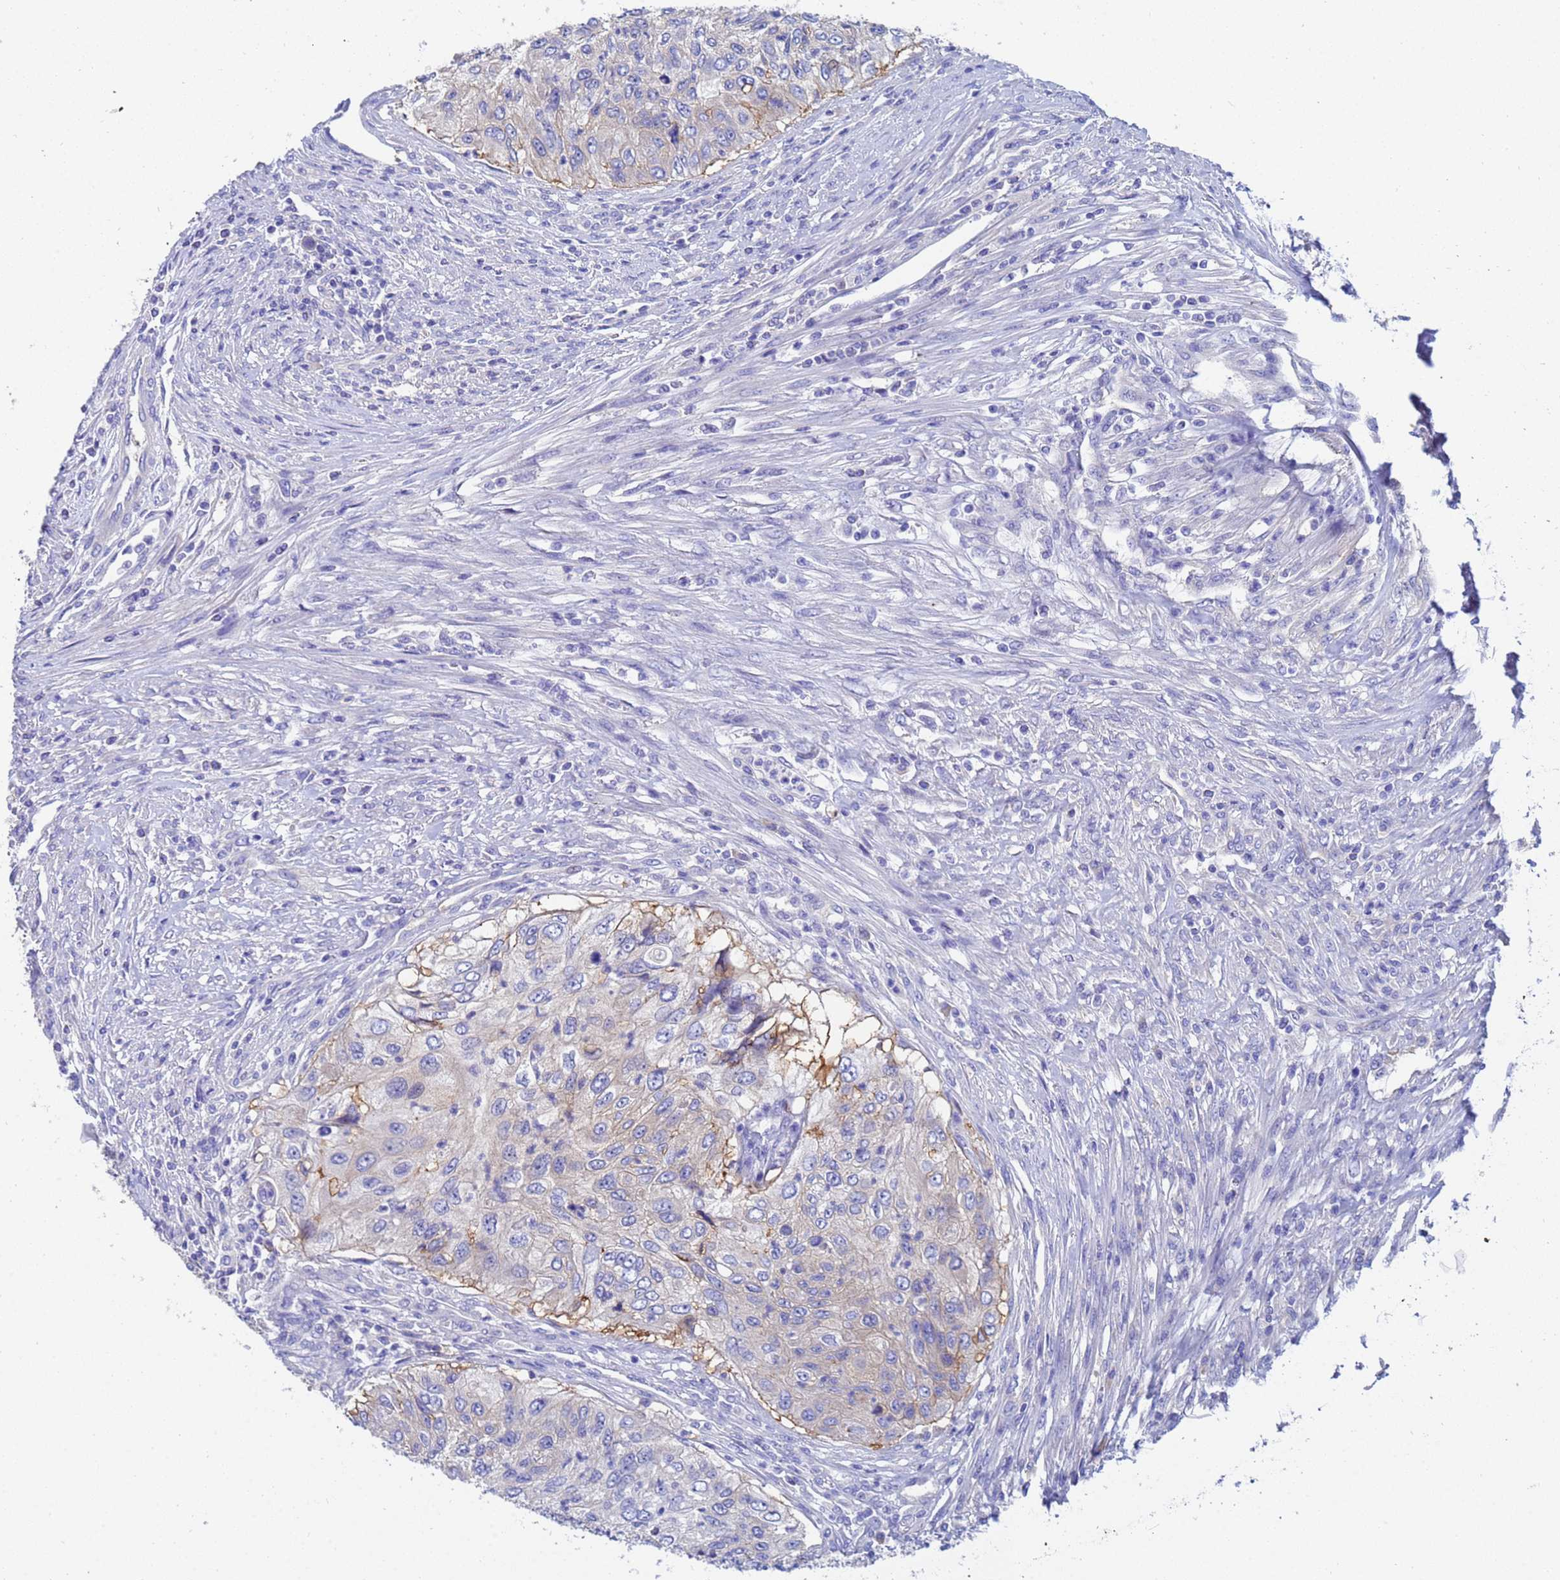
{"staining": {"intensity": "negative", "quantity": "none", "location": "none"}, "tissue": "urothelial cancer", "cell_type": "Tumor cells", "image_type": "cancer", "snomed": [{"axis": "morphology", "description": "Urothelial carcinoma, High grade"}, {"axis": "topography", "description": "Urinary bladder"}], "caption": "A histopathology image of urothelial carcinoma (high-grade) stained for a protein exhibits no brown staining in tumor cells.", "gene": "UBE2O", "patient": {"sex": "female", "age": 60}}